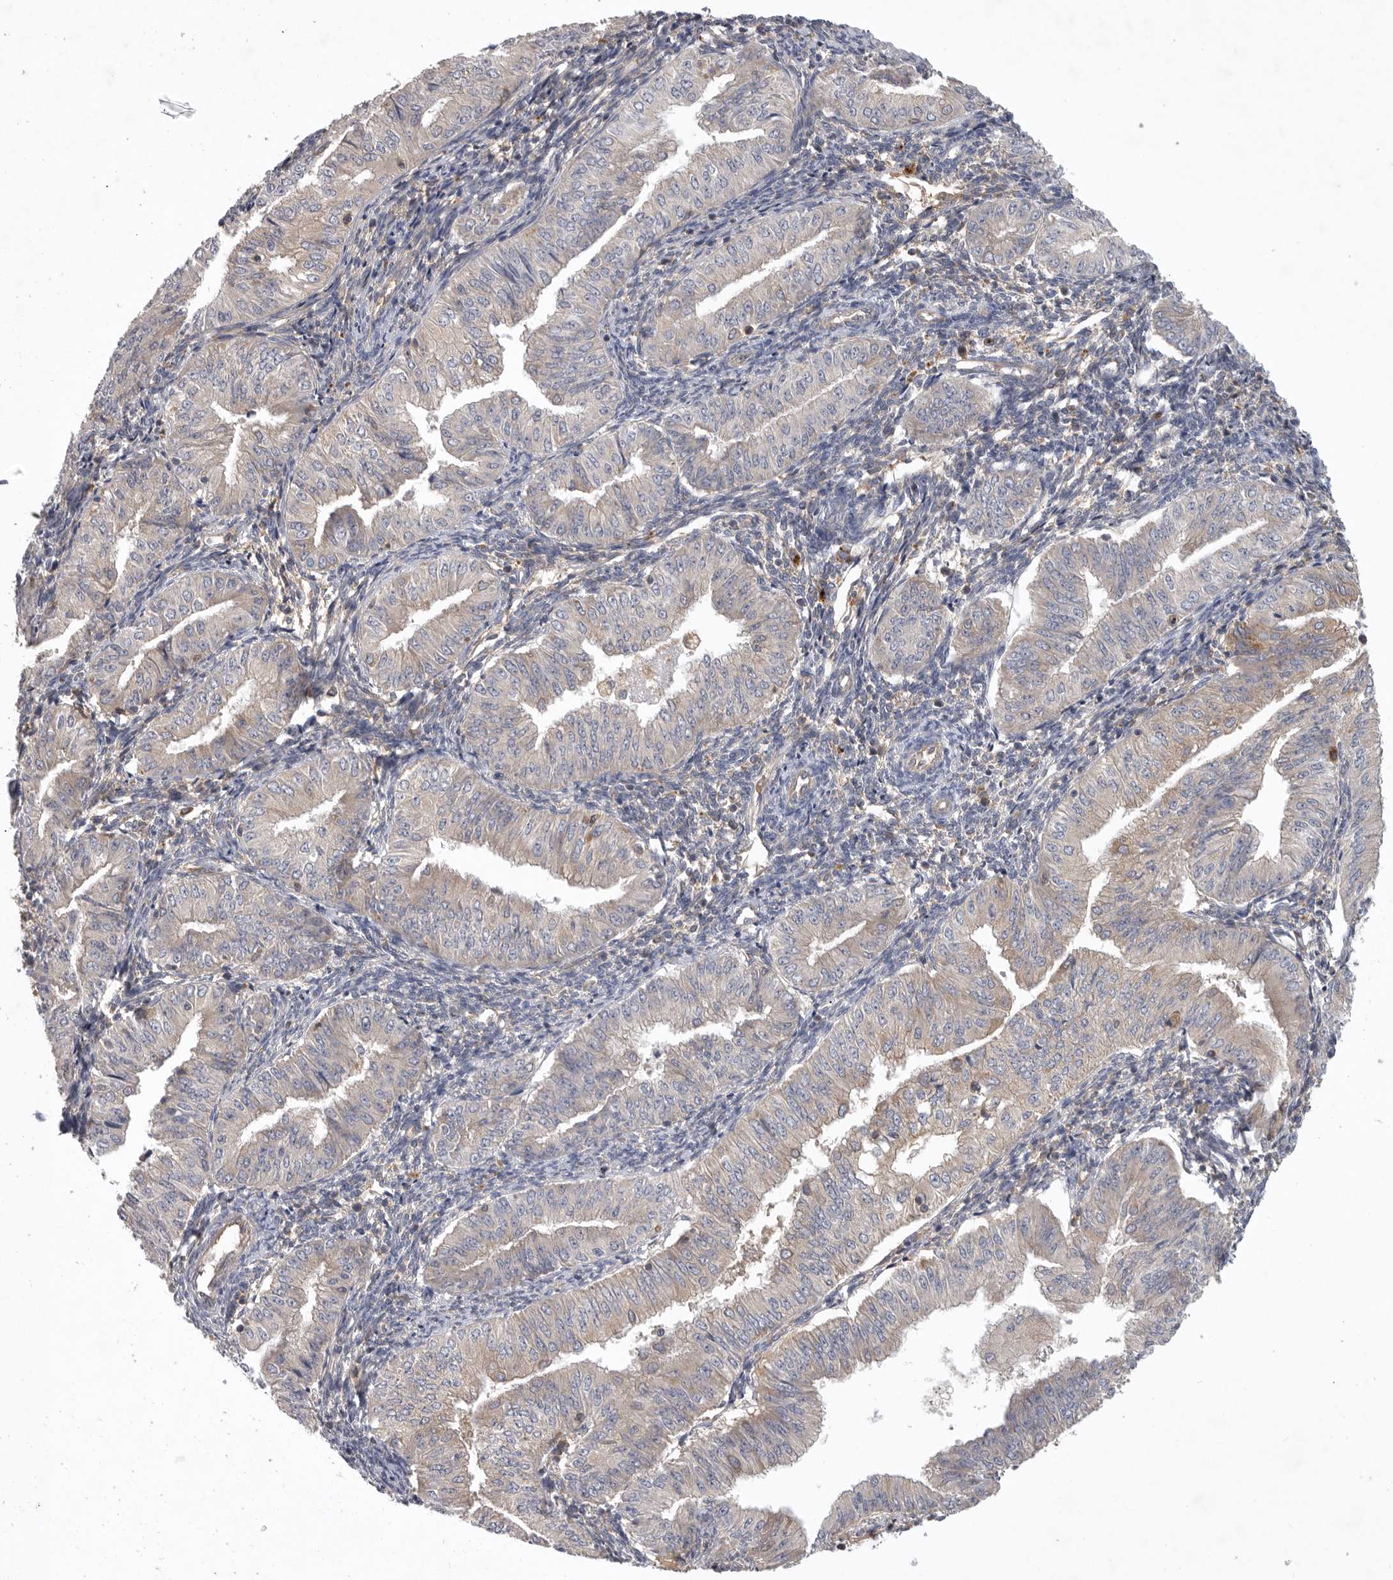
{"staining": {"intensity": "weak", "quantity": "<25%", "location": "cytoplasmic/membranous"}, "tissue": "endometrial cancer", "cell_type": "Tumor cells", "image_type": "cancer", "snomed": [{"axis": "morphology", "description": "Normal tissue, NOS"}, {"axis": "morphology", "description": "Adenocarcinoma, NOS"}, {"axis": "topography", "description": "Endometrium"}], "caption": "Photomicrograph shows no significant protein positivity in tumor cells of endometrial cancer (adenocarcinoma).", "gene": "C1orf109", "patient": {"sex": "female", "age": 53}}